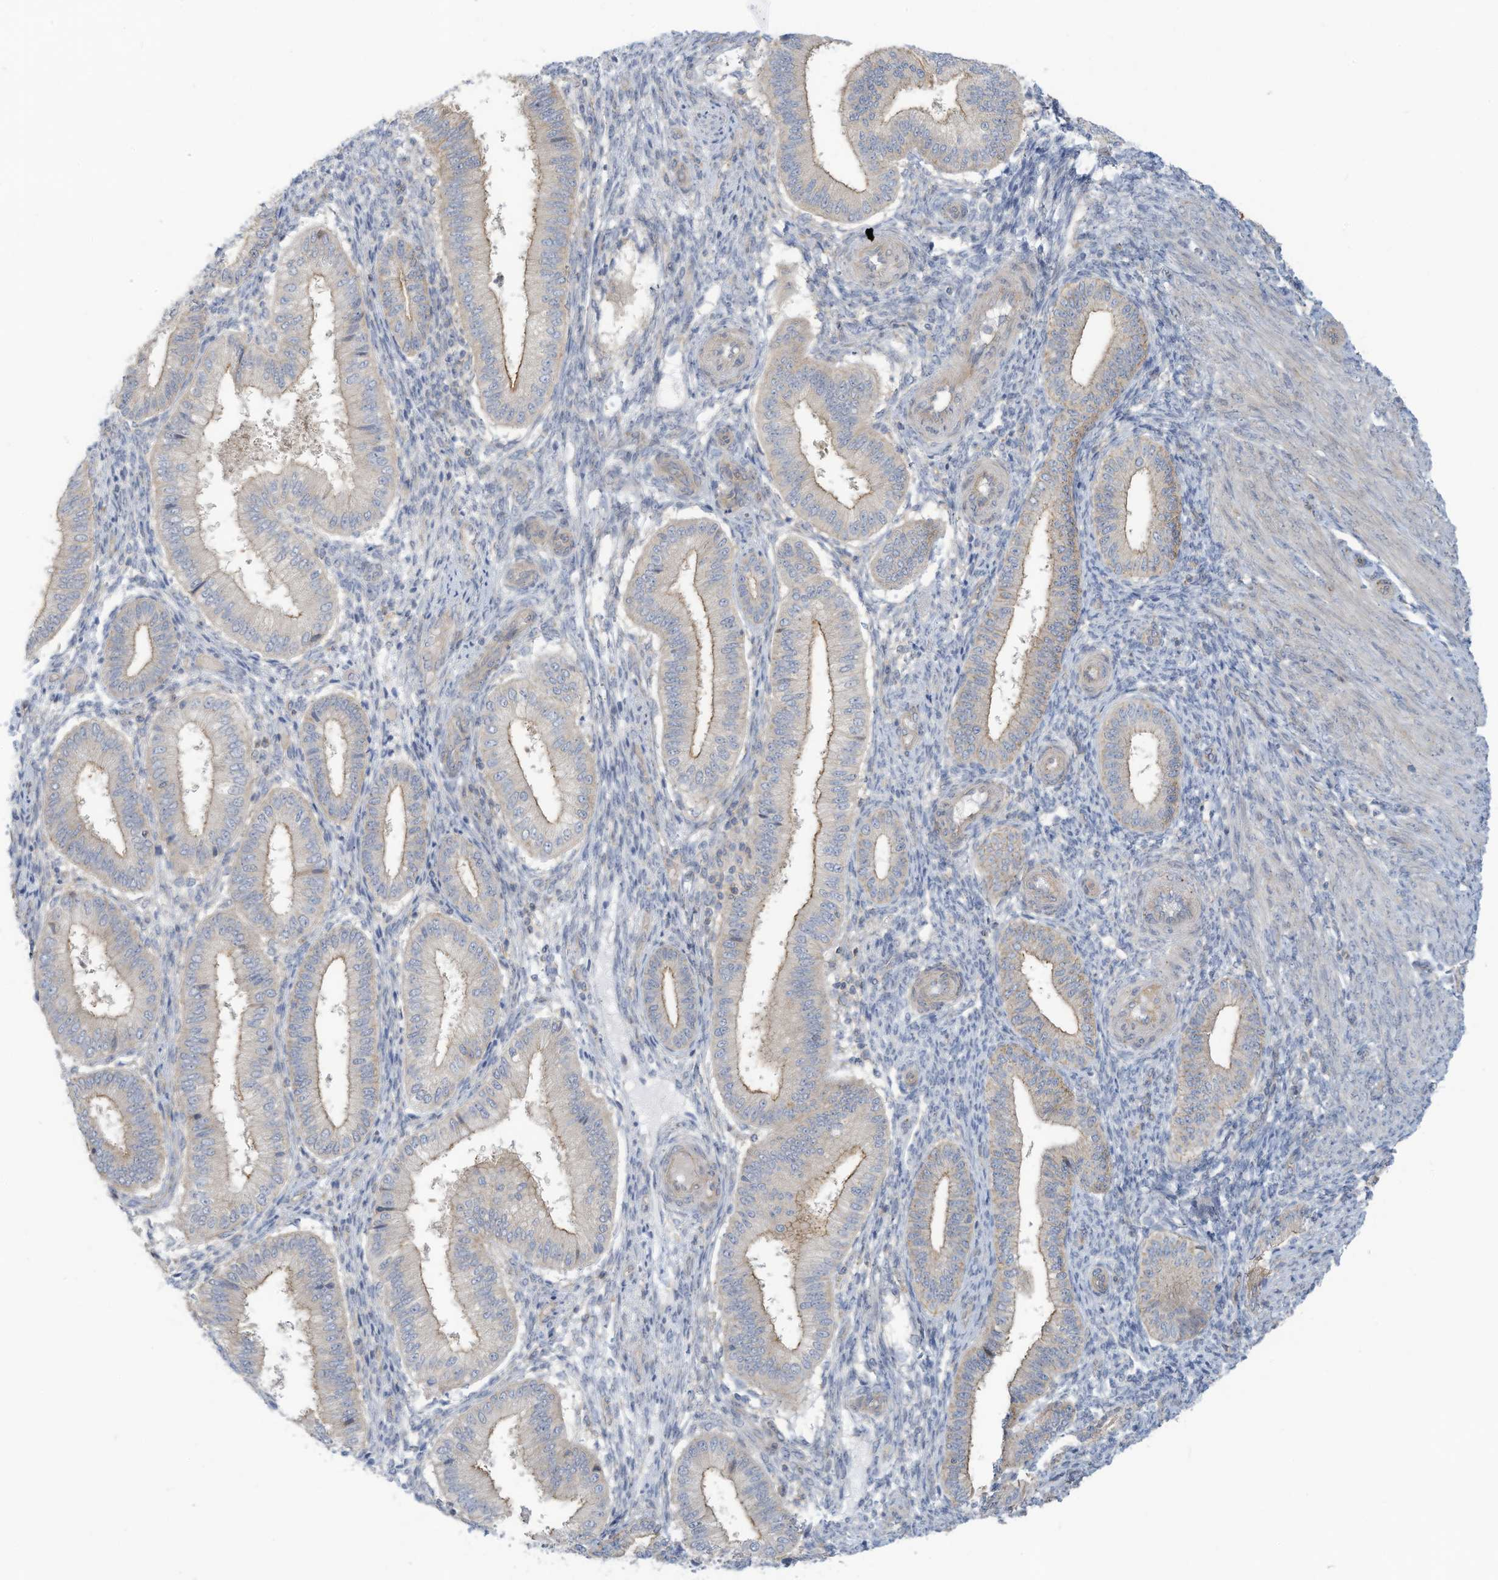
{"staining": {"intensity": "negative", "quantity": "none", "location": "none"}, "tissue": "endometrium", "cell_type": "Cells in endometrial stroma", "image_type": "normal", "snomed": [{"axis": "morphology", "description": "Normal tissue, NOS"}, {"axis": "topography", "description": "Endometrium"}], "caption": "A high-resolution micrograph shows immunohistochemistry (IHC) staining of unremarkable endometrium, which demonstrates no significant positivity in cells in endometrial stroma. (DAB (3,3'-diaminobenzidine) immunohistochemistry, high magnification).", "gene": "ADAT2", "patient": {"sex": "female", "age": 39}}